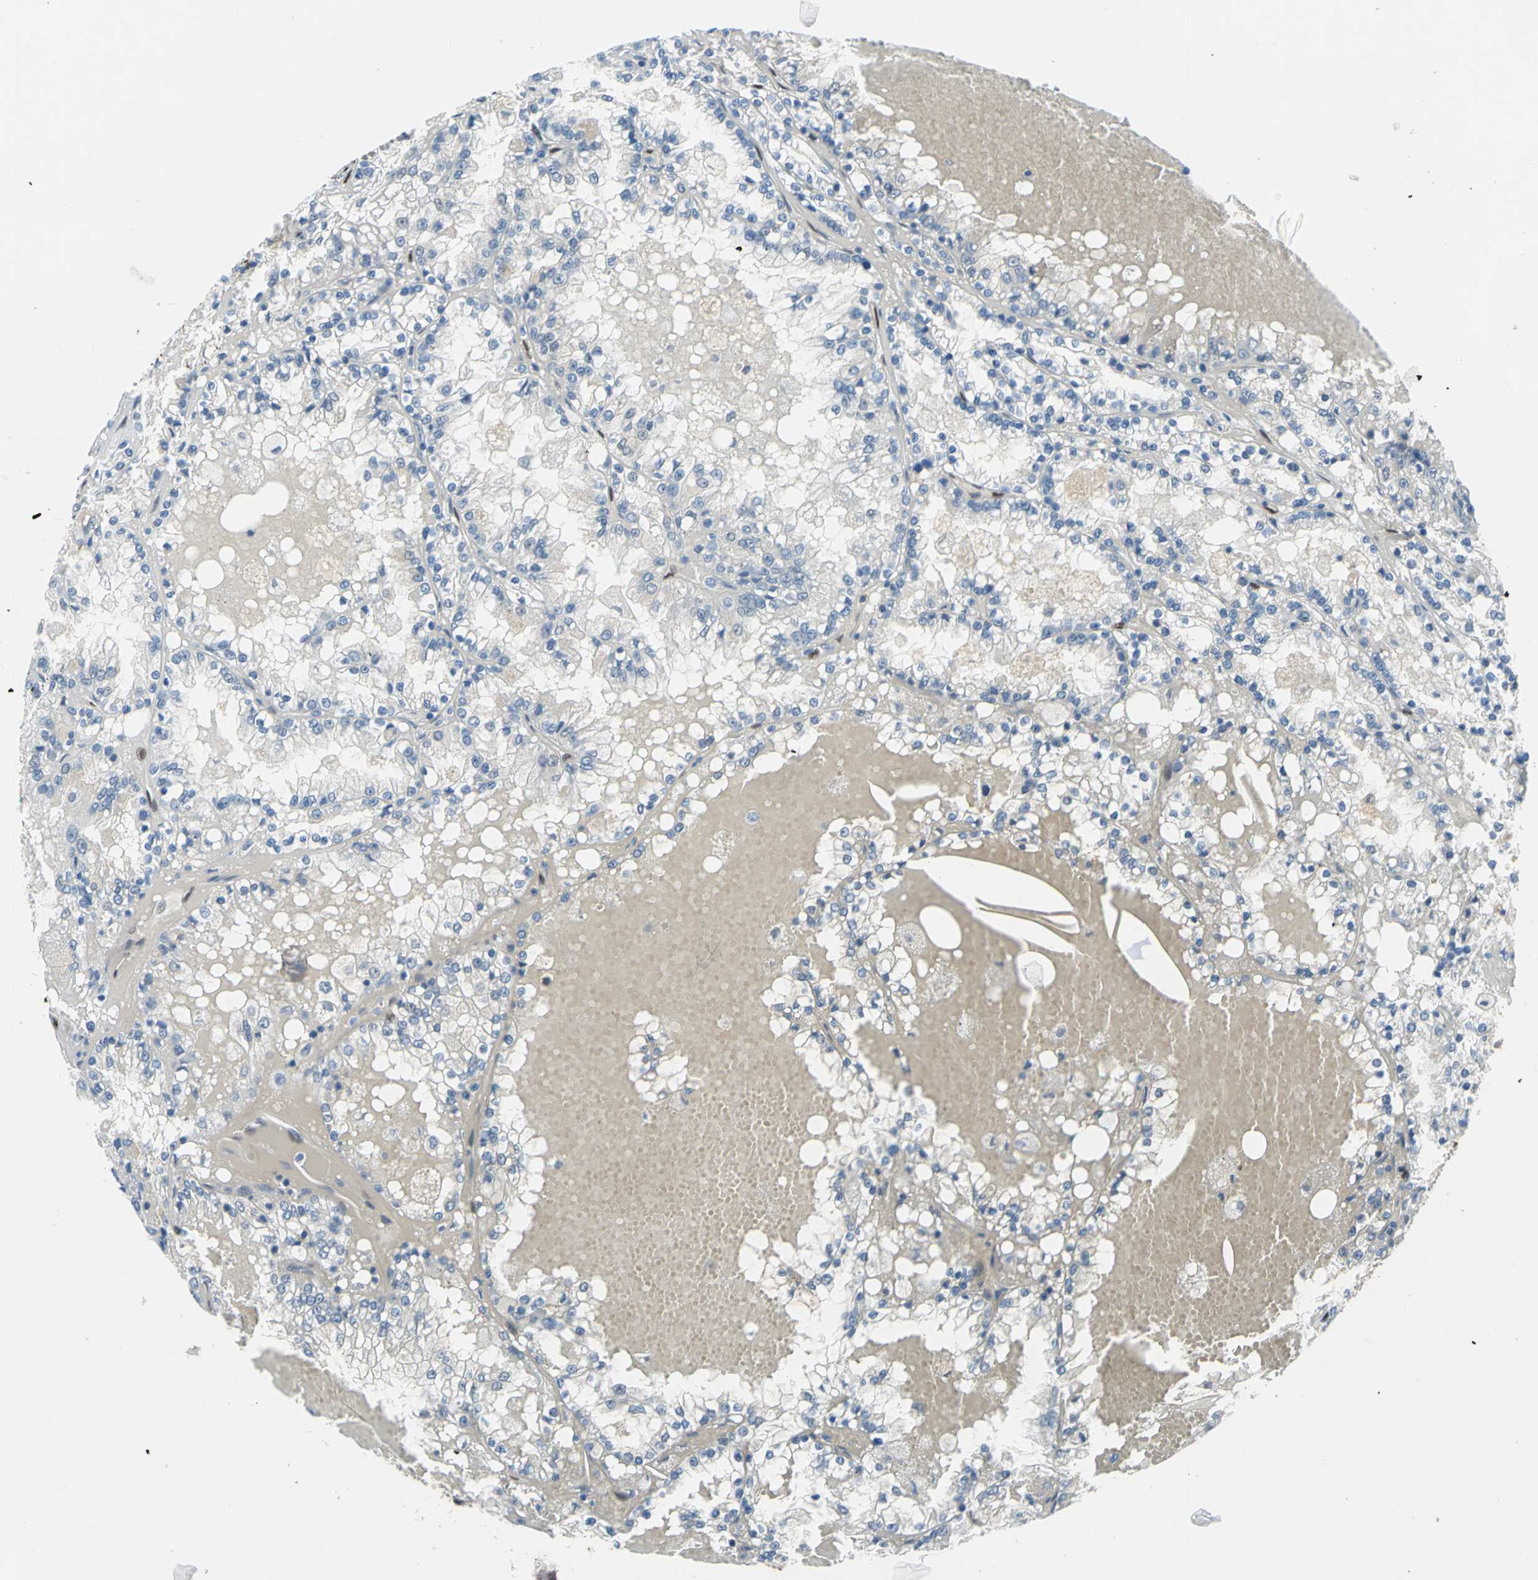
{"staining": {"intensity": "negative", "quantity": "none", "location": "none"}, "tissue": "renal cancer", "cell_type": "Tumor cells", "image_type": "cancer", "snomed": [{"axis": "morphology", "description": "Adenocarcinoma, NOS"}, {"axis": "topography", "description": "Kidney"}], "caption": "Protein analysis of adenocarcinoma (renal) shows no significant positivity in tumor cells.", "gene": "RBFOX2", "patient": {"sex": "female", "age": 56}}